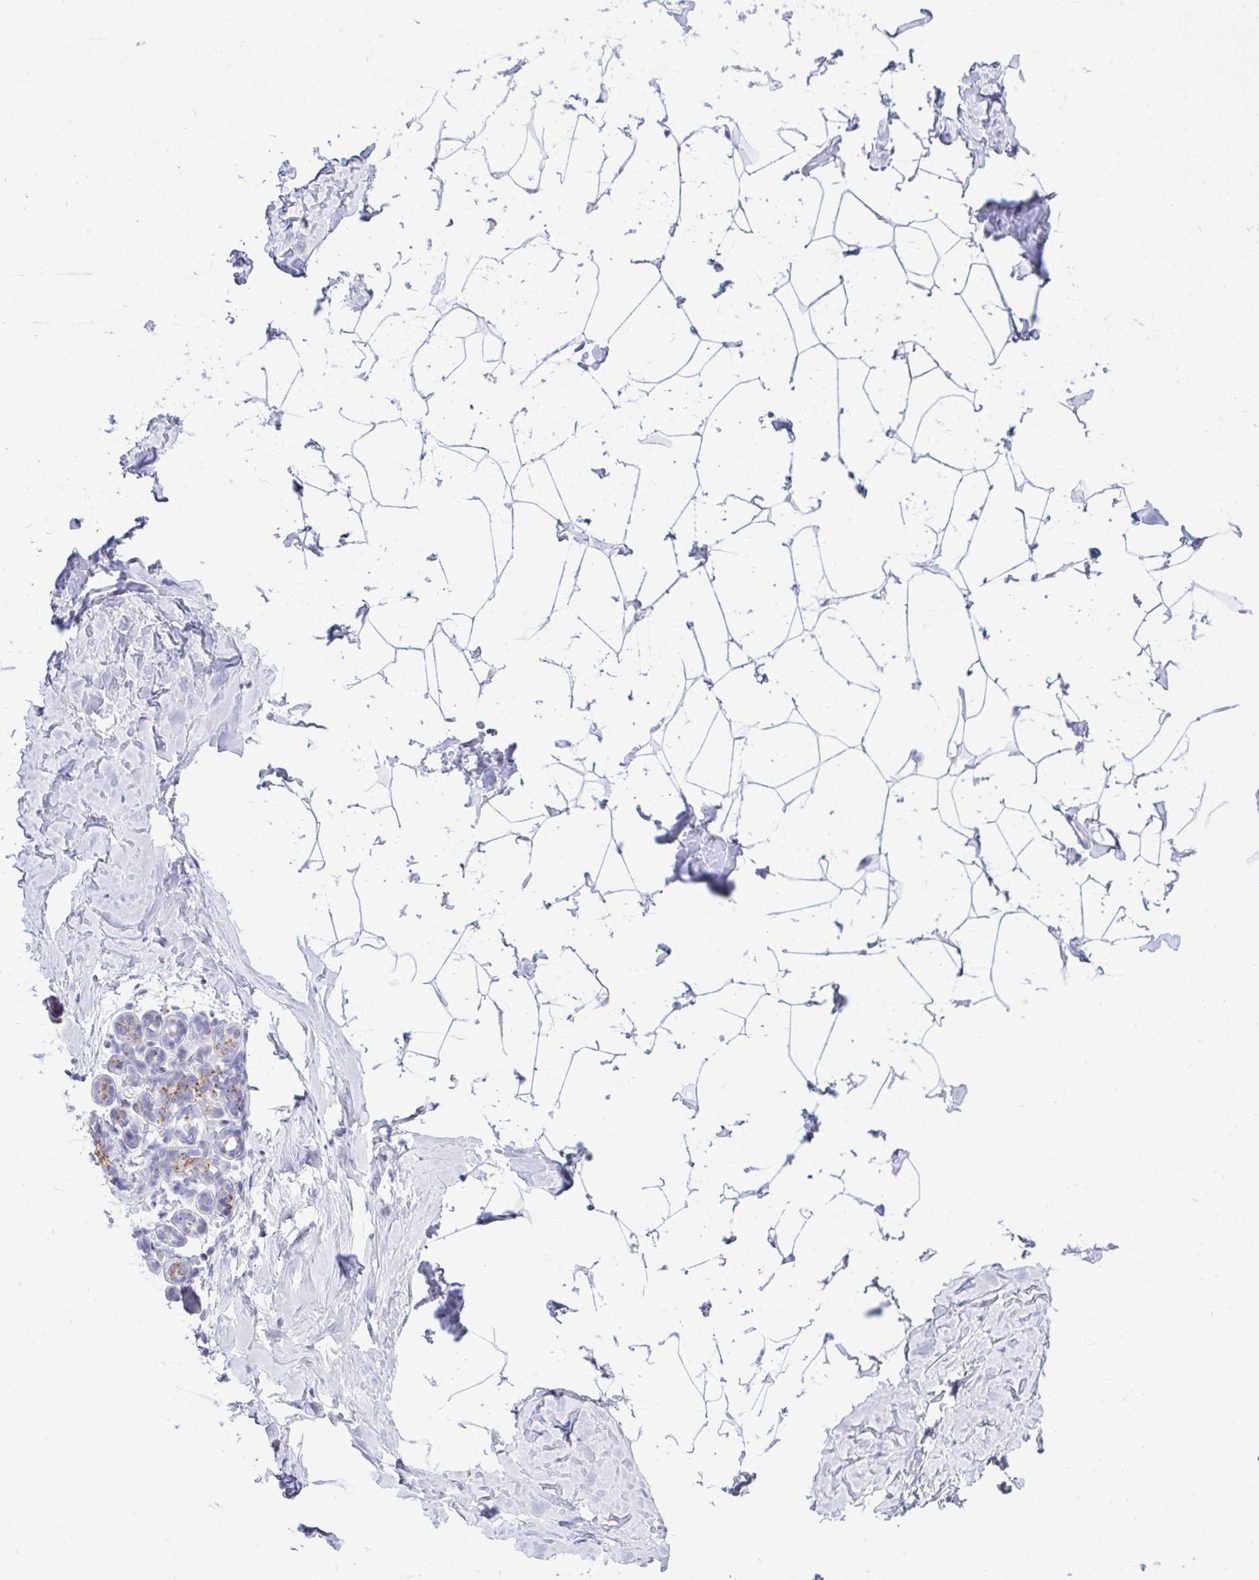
{"staining": {"intensity": "negative", "quantity": "none", "location": "none"}, "tissue": "breast", "cell_type": "Adipocytes", "image_type": "normal", "snomed": [{"axis": "morphology", "description": "Normal tissue, NOS"}, {"axis": "topography", "description": "Breast"}], "caption": "IHC micrograph of normal human breast stained for a protein (brown), which reveals no staining in adipocytes. (Stains: DAB (3,3'-diaminobenzidine) IHC with hematoxylin counter stain, Microscopy: brightfield microscopy at high magnification).", "gene": "HSPE1", "patient": {"sex": "female", "age": 32}}